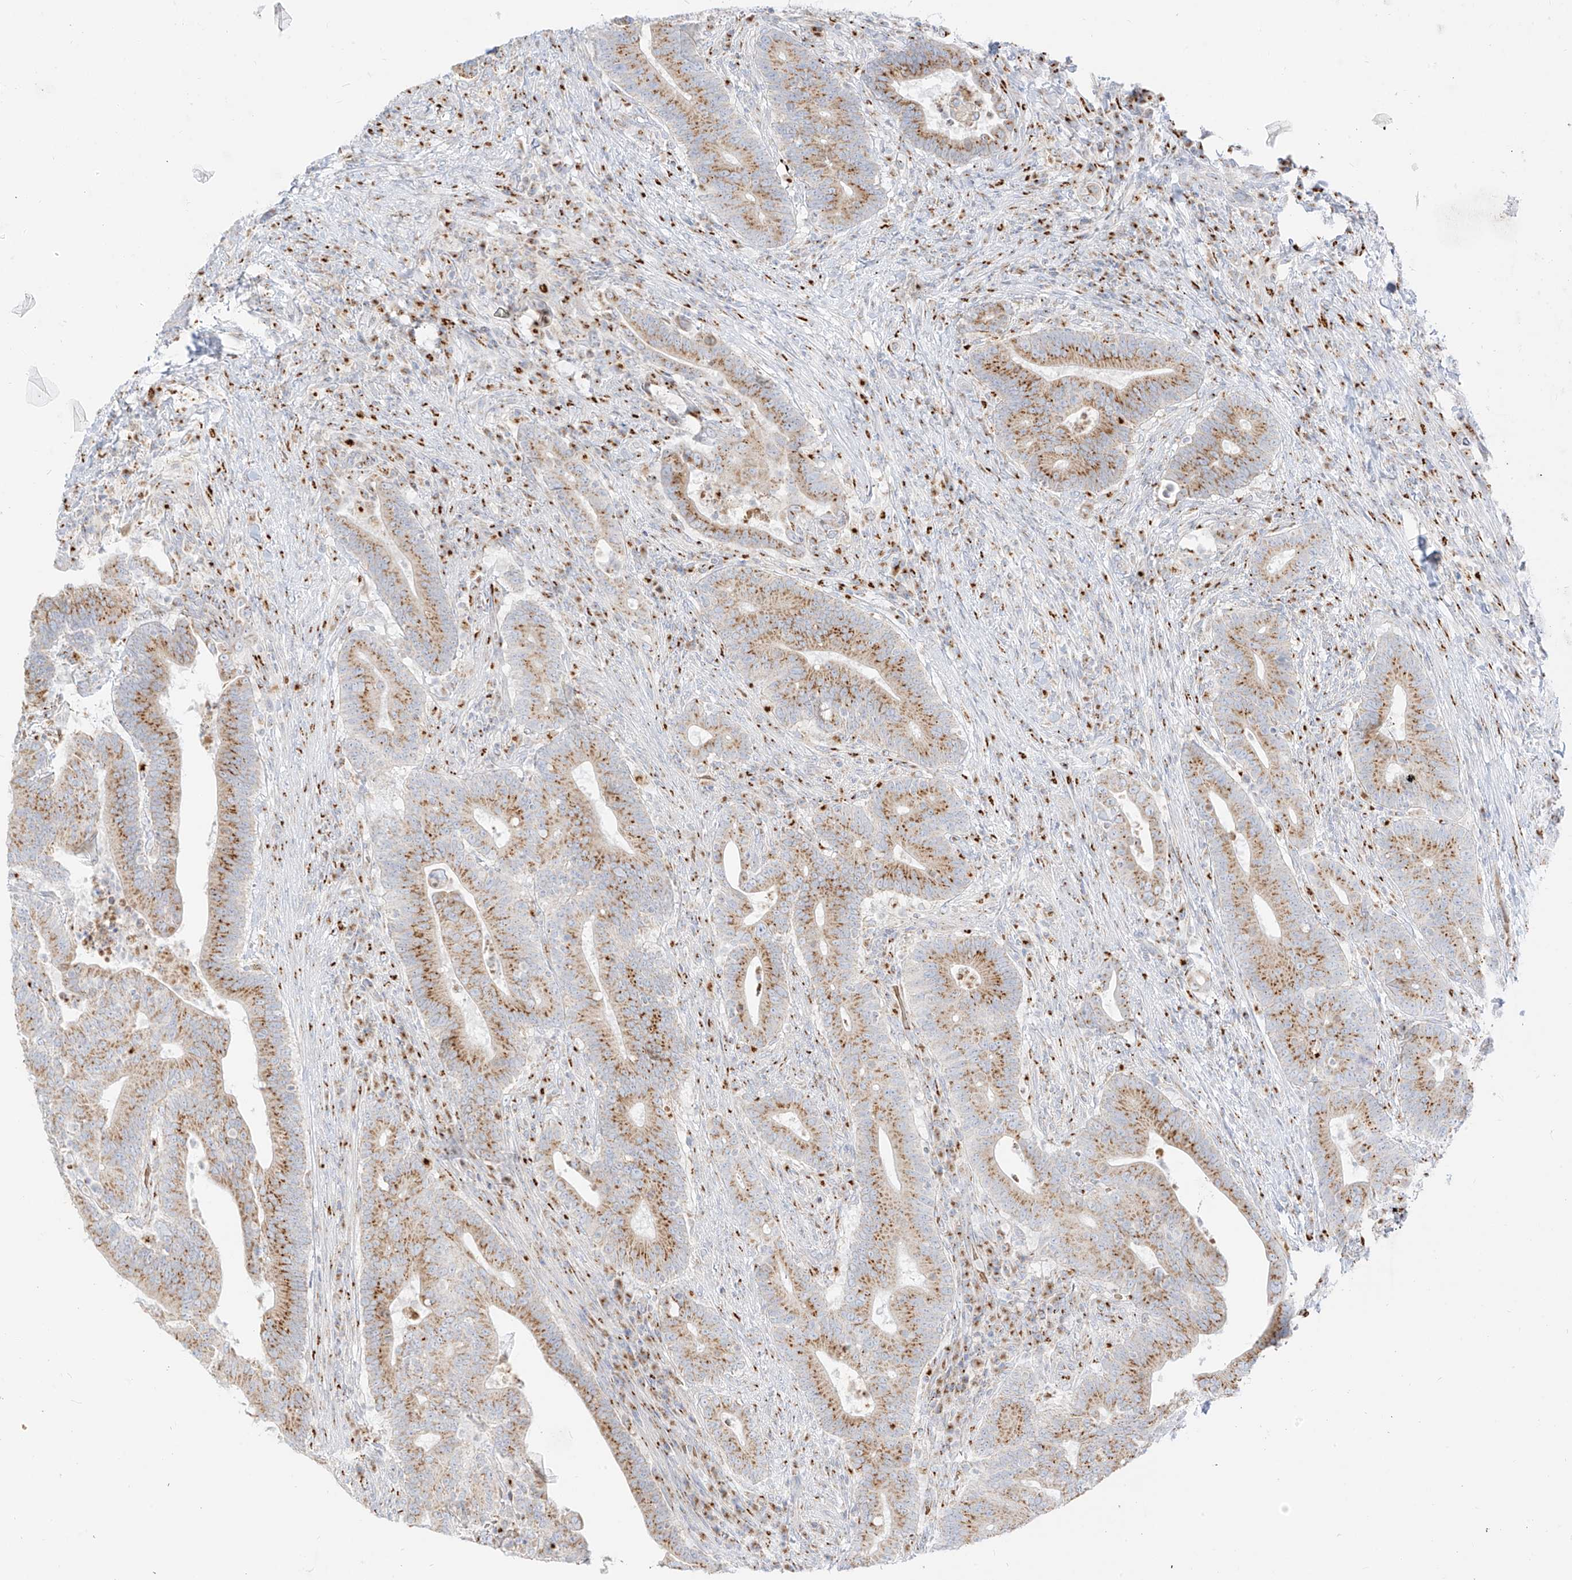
{"staining": {"intensity": "moderate", "quantity": ">75%", "location": "cytoplasmic/membranous"}, "tissue": "colorectal cancer", "cell_type": "Tumor cells", "image_type": "cancer", "snomed": [{"axis": "morphology", "description": "Adenocarcinoma, NOS"}, {"axis": "topography", "description": "Colon"}], "caption": "IHC image of human adenocarcinoma (colorectal) stained for a protein (brown), which exhibits medium levels of moderate cytoplasmic/membranous expression in about >75% of tumor cells.", "gene": "TMEM87B", "patient": {"sex": "female", "age": 66}}